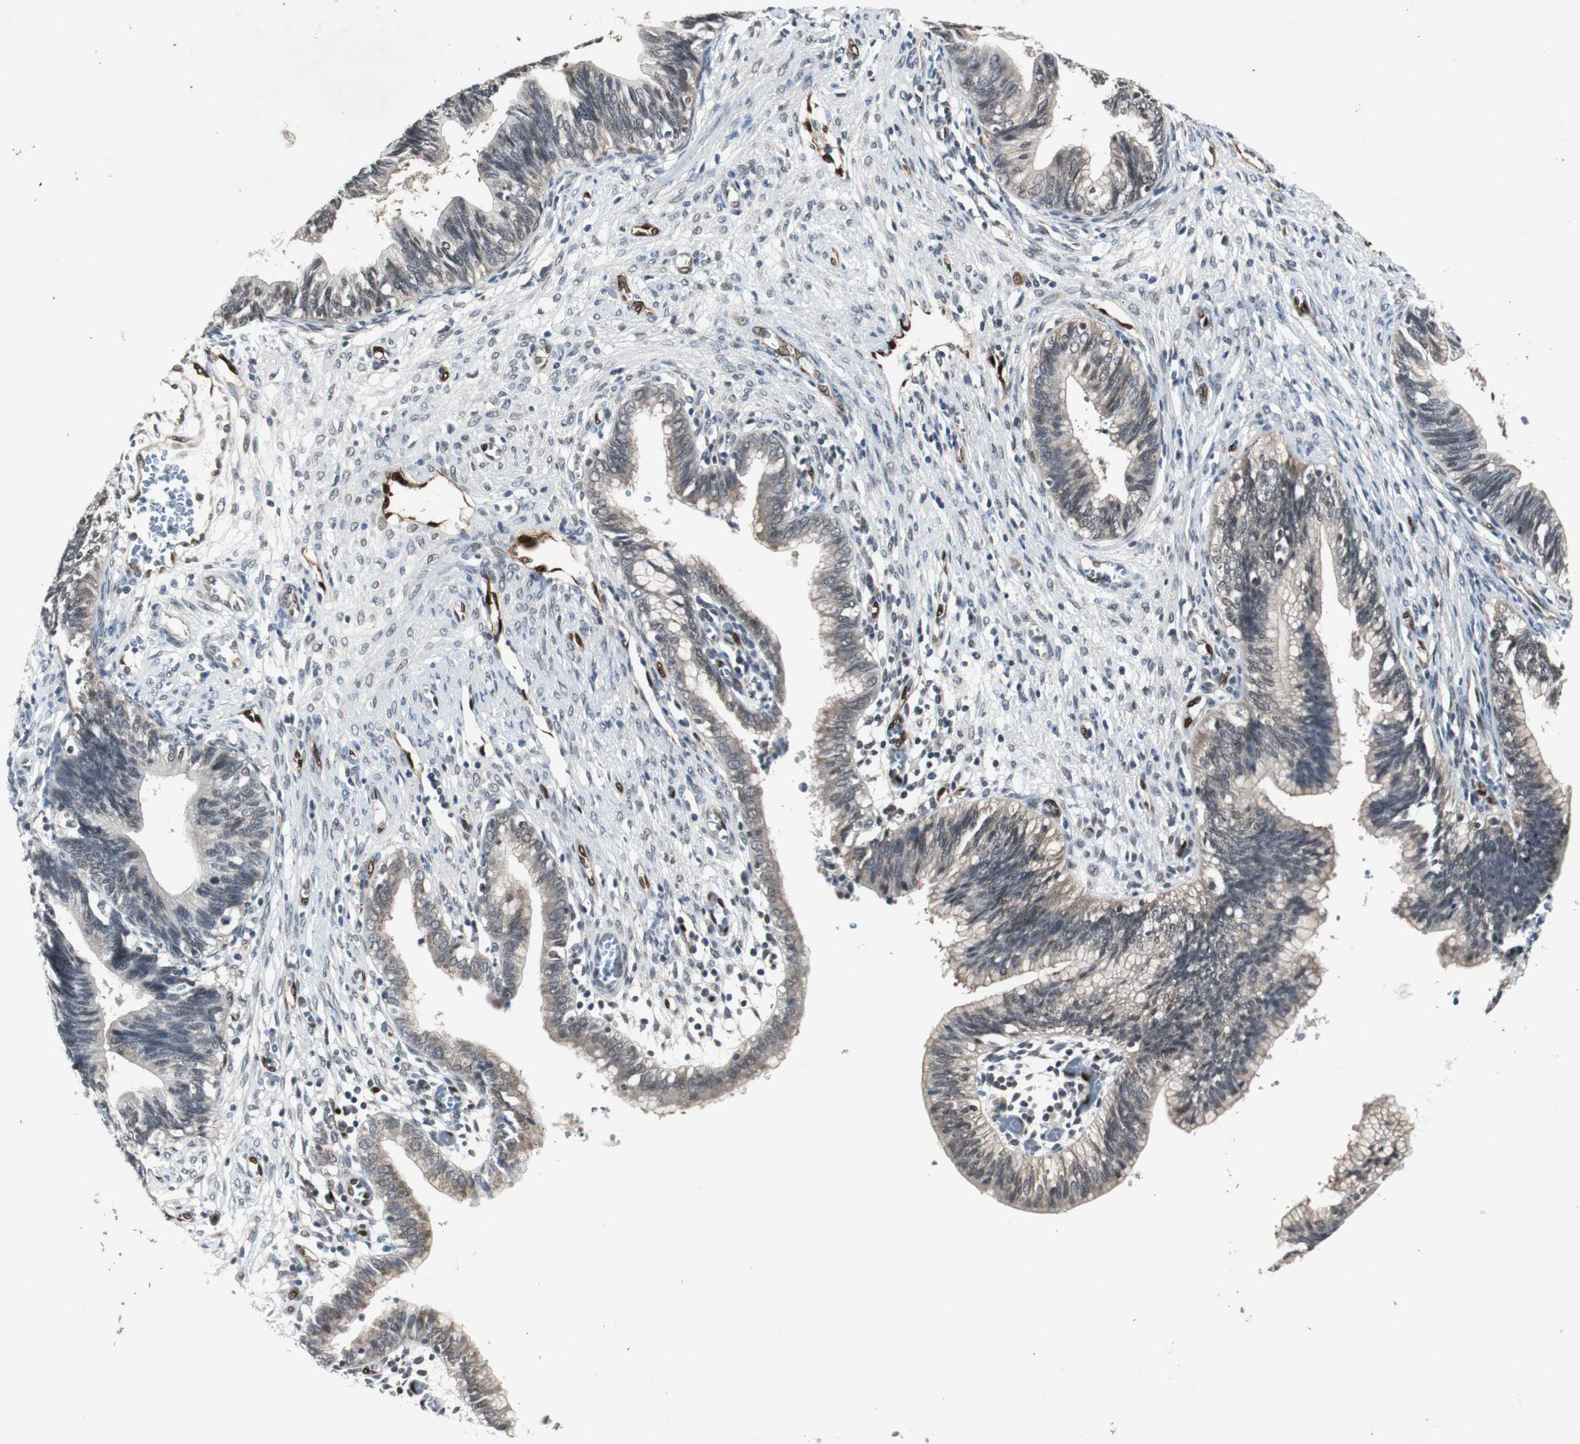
{"staining": {"intensity": "negative", "quantity": "none", "location": "none"}, "tissue": "cervical cancer", "cell_type": "Tumor cells", "image_type": "cancer", "snomed": [{"axis": "morphology", "description": "Adenocarcinoma, NOS"}, {"axis": "topography", "description": "Cervix"}], "caption": "Adenocarcinoma (cervical) was stained to show a protein in brown. There is no significant expression in tumor cells. (Brightfield microscopy of DAB (3,3'-diaminobenzidine) immunohistochemistry at high magnification).", "gene": "SMAD1", "patient": {"sex": "female", "age": 44}}